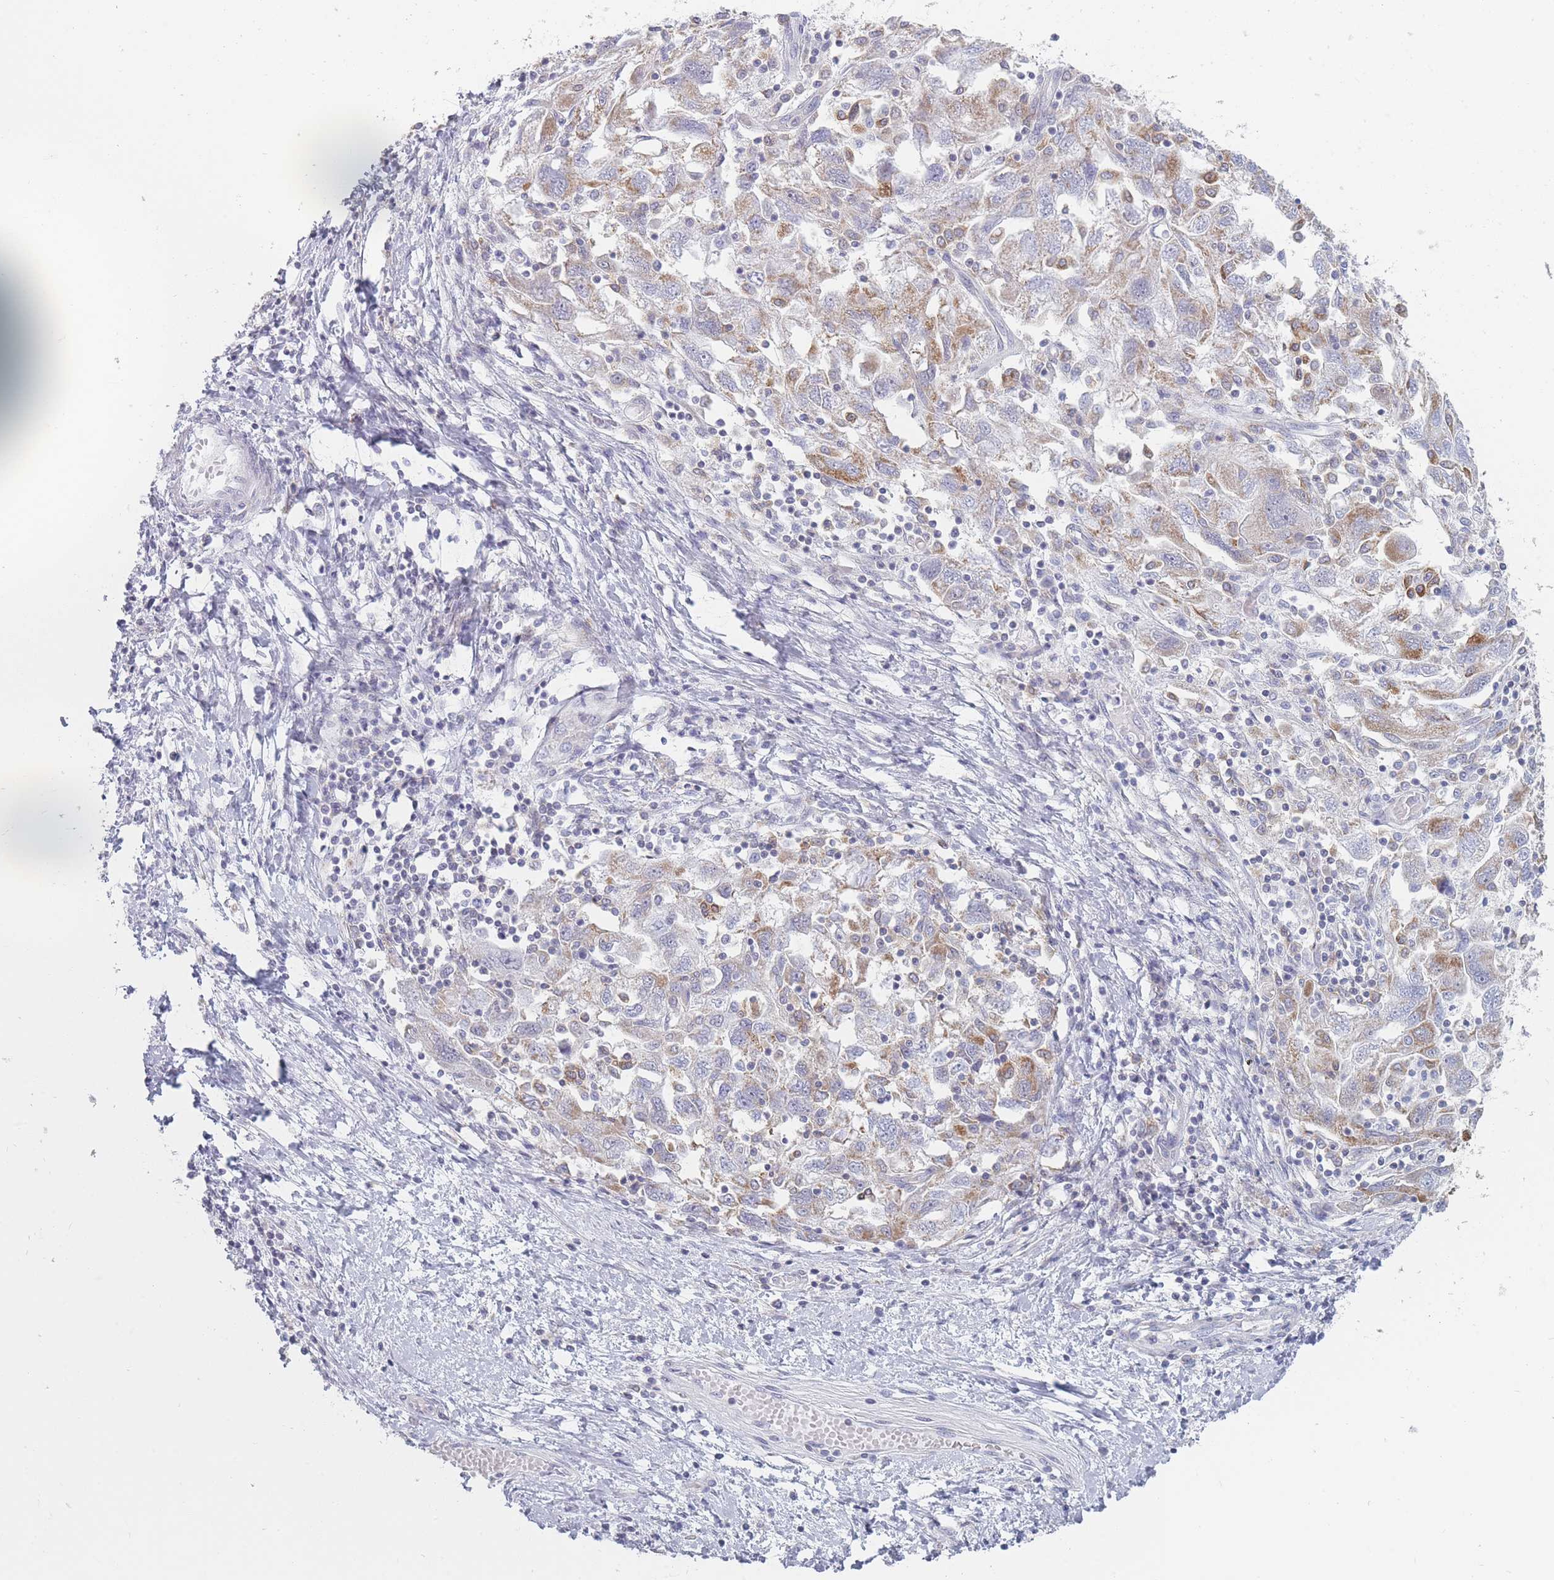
{"staining": {"intensity": "moderate", "quantity": "25%-75%", "location": "cytoplasmic/membranous"}, "tissue": "ovarian cancer", "cell_type": "Tumor cells", "image_type": "cancer", "snomed": [{"axis": "morphology", "description": "Carcinoma, NOS"}, {"axis": "morphology", "description": "Cystadenocarcinoma, serous, NOS"}, {"axis": "topography", "description": "Ovary"}], "caption": "Ovarian carcinoma was stained to show a protein in brown. There is medium levels of moderate cytoplasmic/membranous staining in about 25%-75% of tumor cells.", "gene": "MAP1S", "patient": {"sex": "female", "age": 69}}